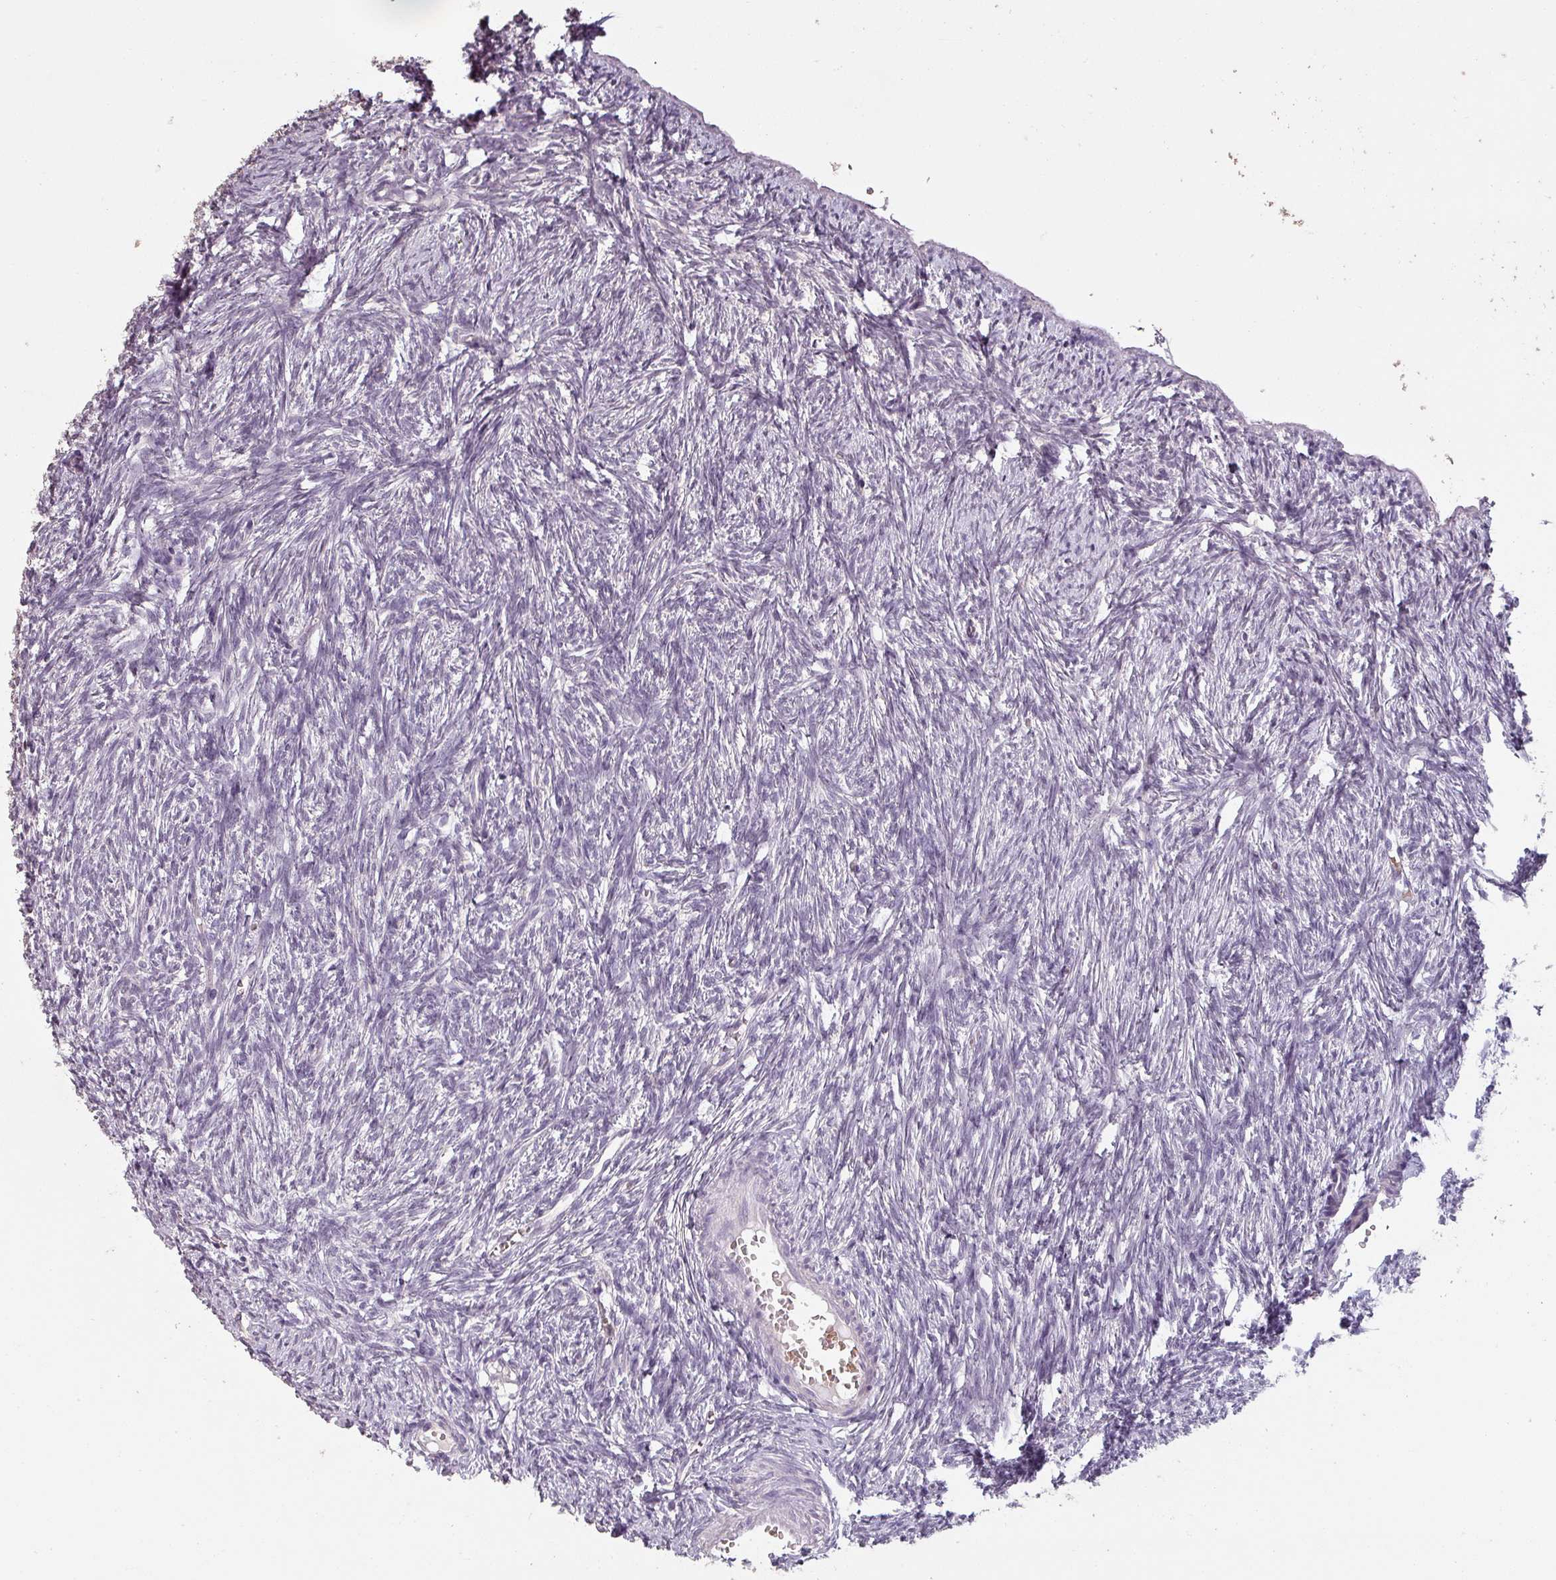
{"staining": {"intensity": "negative", "quantity": "none", "location": "none"}, "tissue": "ovary", "cell_type": "Ovarian stroma cells", "image_type": "normal", "snomed": [{"axis": "morphology", "description": "Normal tissue, NOS"}, {"axis": "topography", "description": "Ovary"}], "caption": "IHC of benign ovary demonstrates no expression in ovarian stroma cells. (DAB (3,3'-diaminobenzidine) immunohistochemistry (IHC) with hematoxylin counter stain).", "gene": "LYPLA1", "patient": {"sex": "female", "age": 51}}